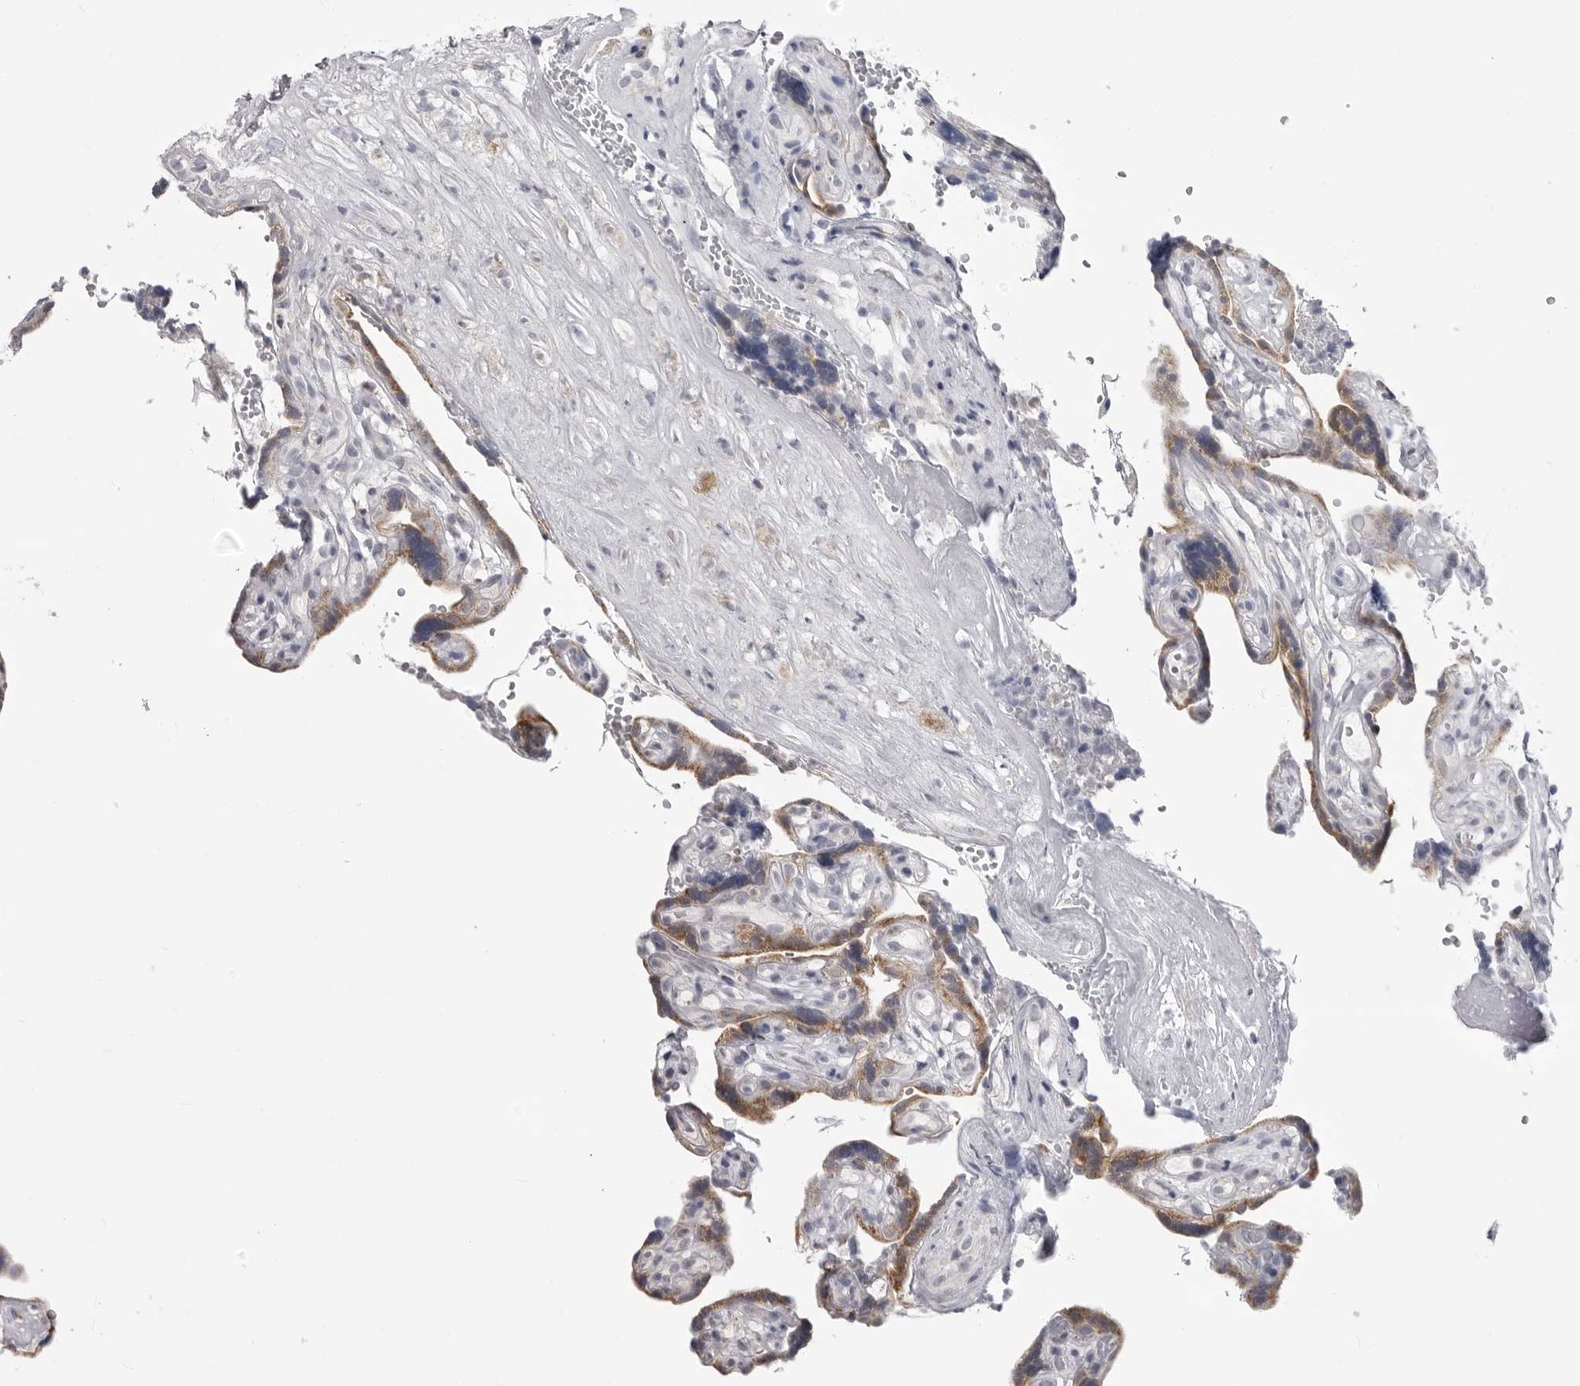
{"staining": {"intensity": "moderate", "quantity": "<25%", "location": "cytoplasmic/membranous"}, "tissue": "placenta", "cell_type": "Decidual cells", "image_type": "normal", "snomed": [{"axis": "morphology", "description": "Normal tissue, NOS"}, {"axis": "topography", "description": "Placenta"}], "caption": "Human placenta stained with a brown dye demonstrates moderate cytoplasmic/membranous positive staining in approximately <25% of decidual cells.", "gene": "FH", "patient": {"sex": "female", "age": 30}}